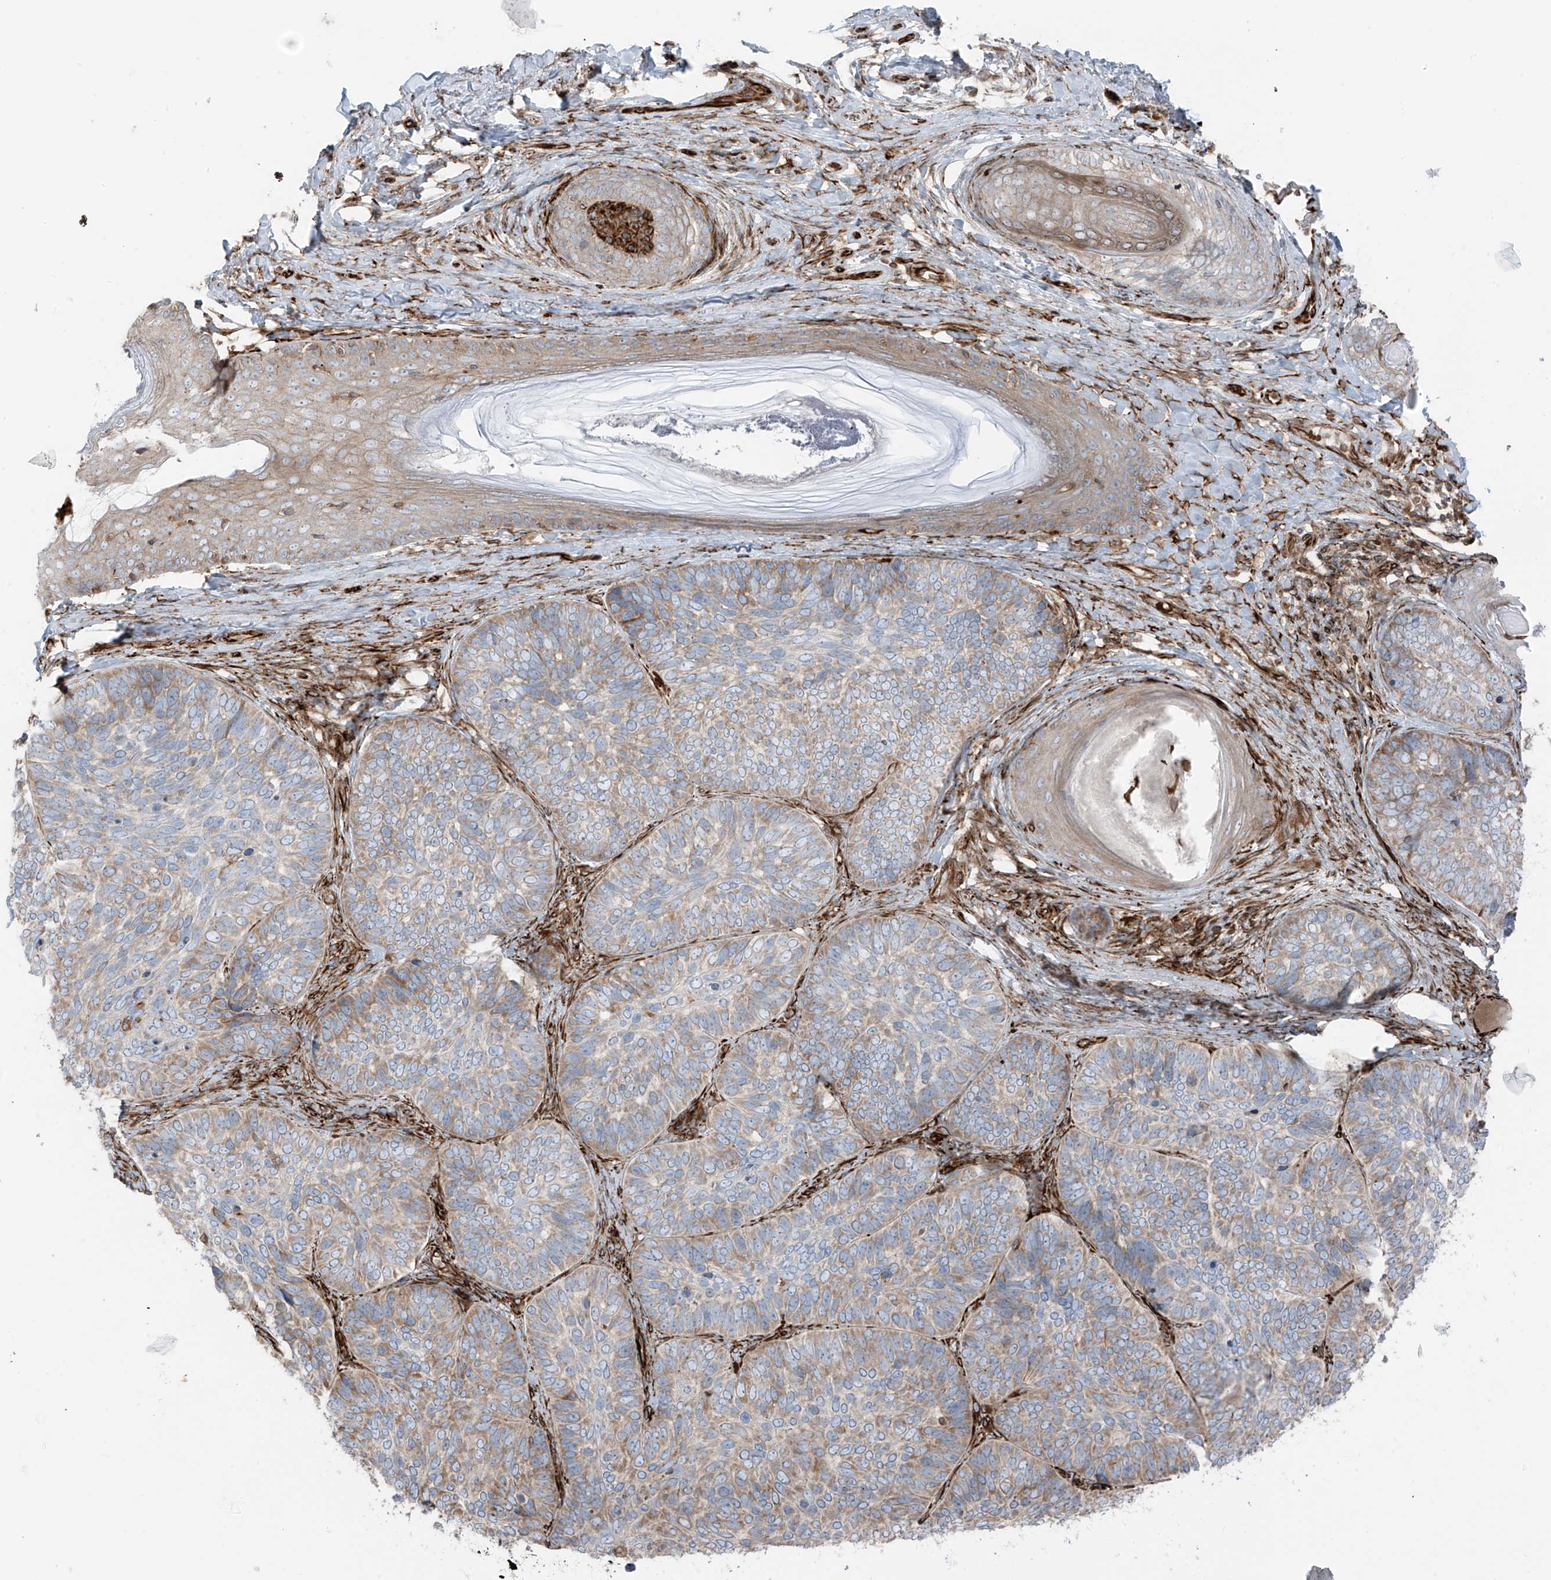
{"staining": {"intensity": "weak", "quantity": "25%-75%", "location": "cytoplasmic/membranous"}, "tissue": "skin cancer", "cell_type": "Tumor cells", "image_type": "cancer", "snomed": [{"axis": "morphology", "description": "Basal cell carcinoma"}, {"axis": "topography", "description": "Skin"}], "caption": "Immunohistochemistry staining of skin cancer, which demonstrates low levels of weak cytoplasmic/membranous staining in about 25%-75% of tumor cells indicating weak cytoplasmic/membranous protein expression. The staining was performed using DAB (3,3'-diaminobenzidine) (brown) for protein detection and nuclei were counterstained in hematoxylin (blue).", "gene": "ERLEC1", "patient": {"sex": "male", "age": 62}}